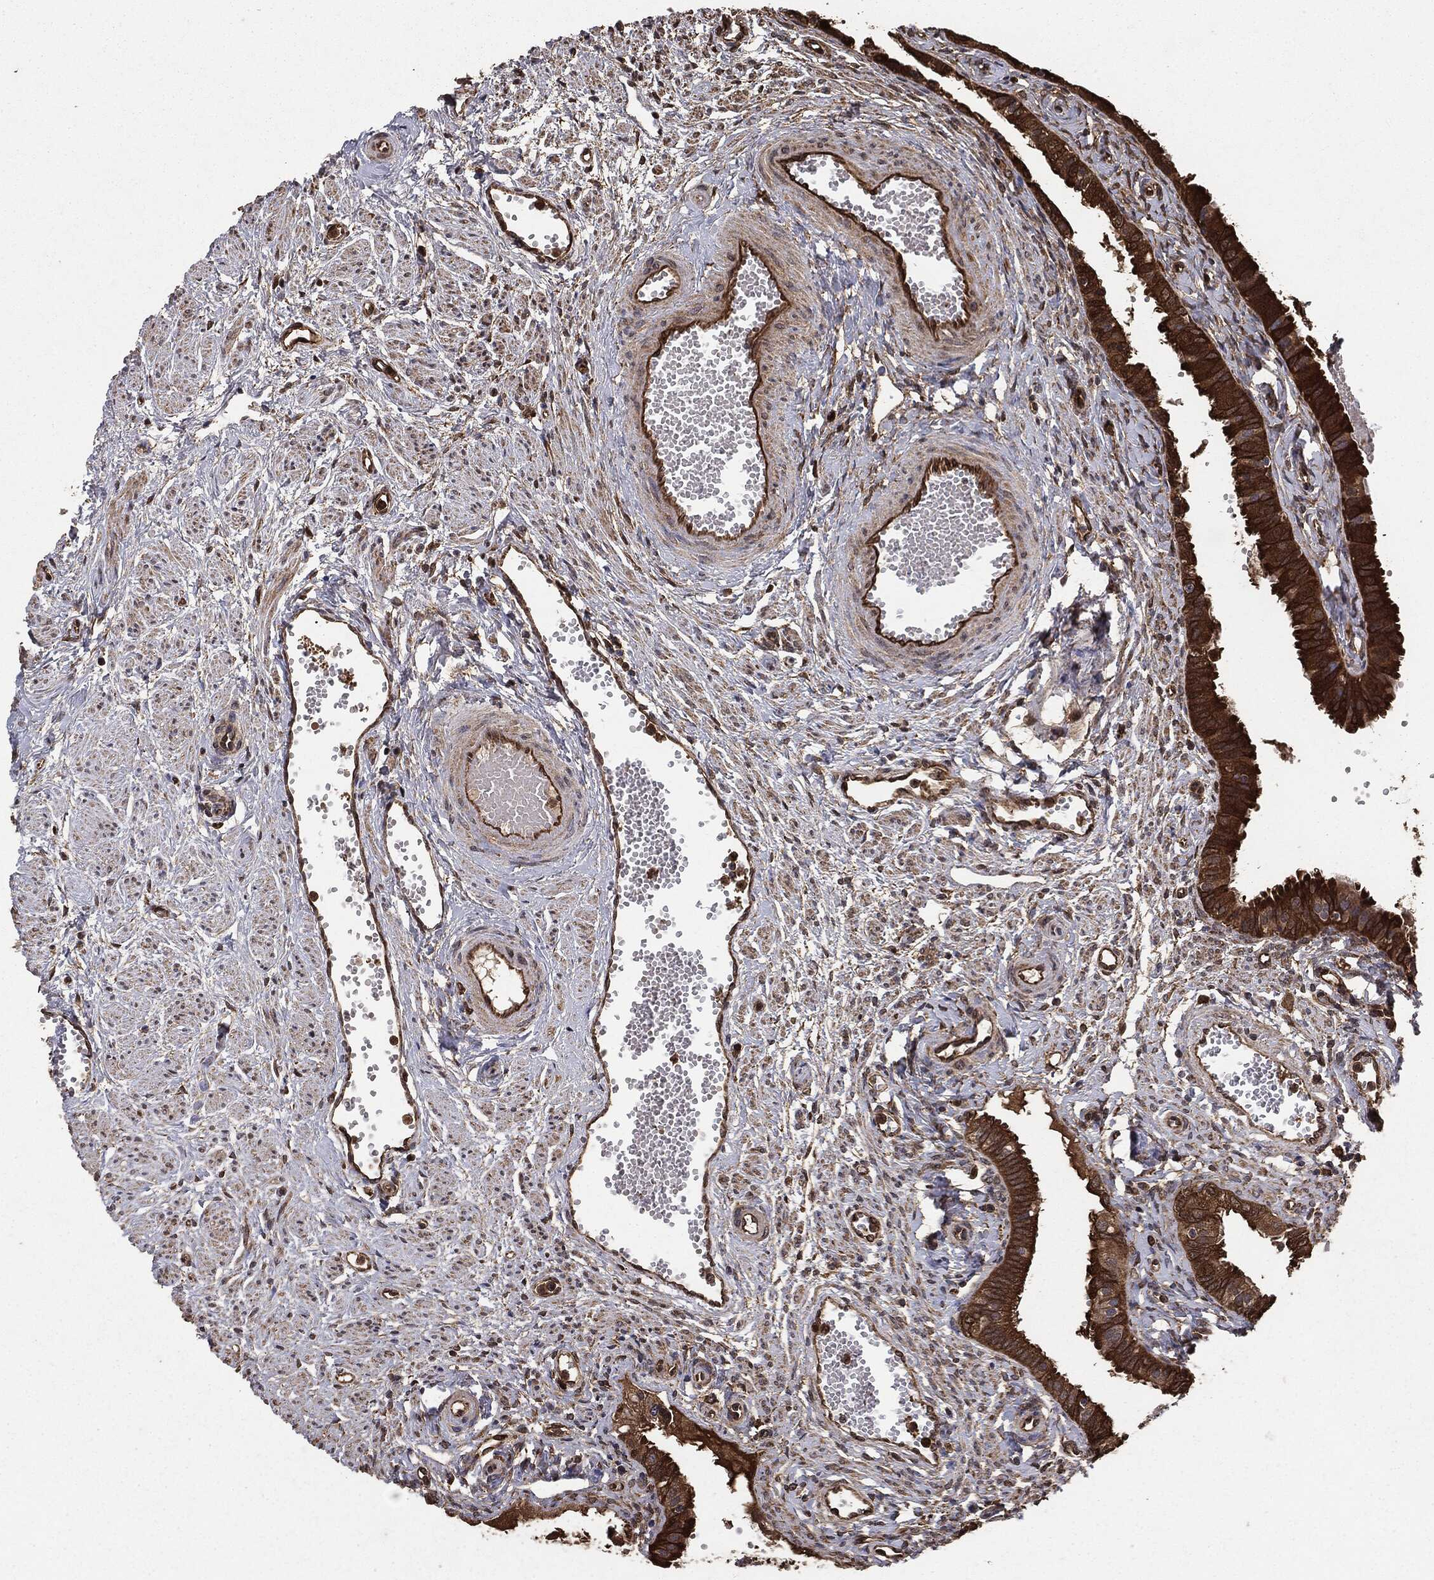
{"staining": {"intensity": "strong", "quantity": ">75%", "location": "cytoplasmic/membranous"}, "tissue": "fallopian tube", "cell_type": "Glandular cells", "image_type": "normal", "snomed": [{"axis": "morphology", "description": "Normal tissue, NOS"}, {"axis": "topography", "description": "Fallopian tube"}, {"axis": "topography", "description": "Ovary"}], "caption": "The immunohistochemical stain shows strong cytoplasmic/membranous positivity in glandular cells of unremarkable fallopian tube.", "gene": "NME1", "patient": {"sex": "female", "age": 49}}